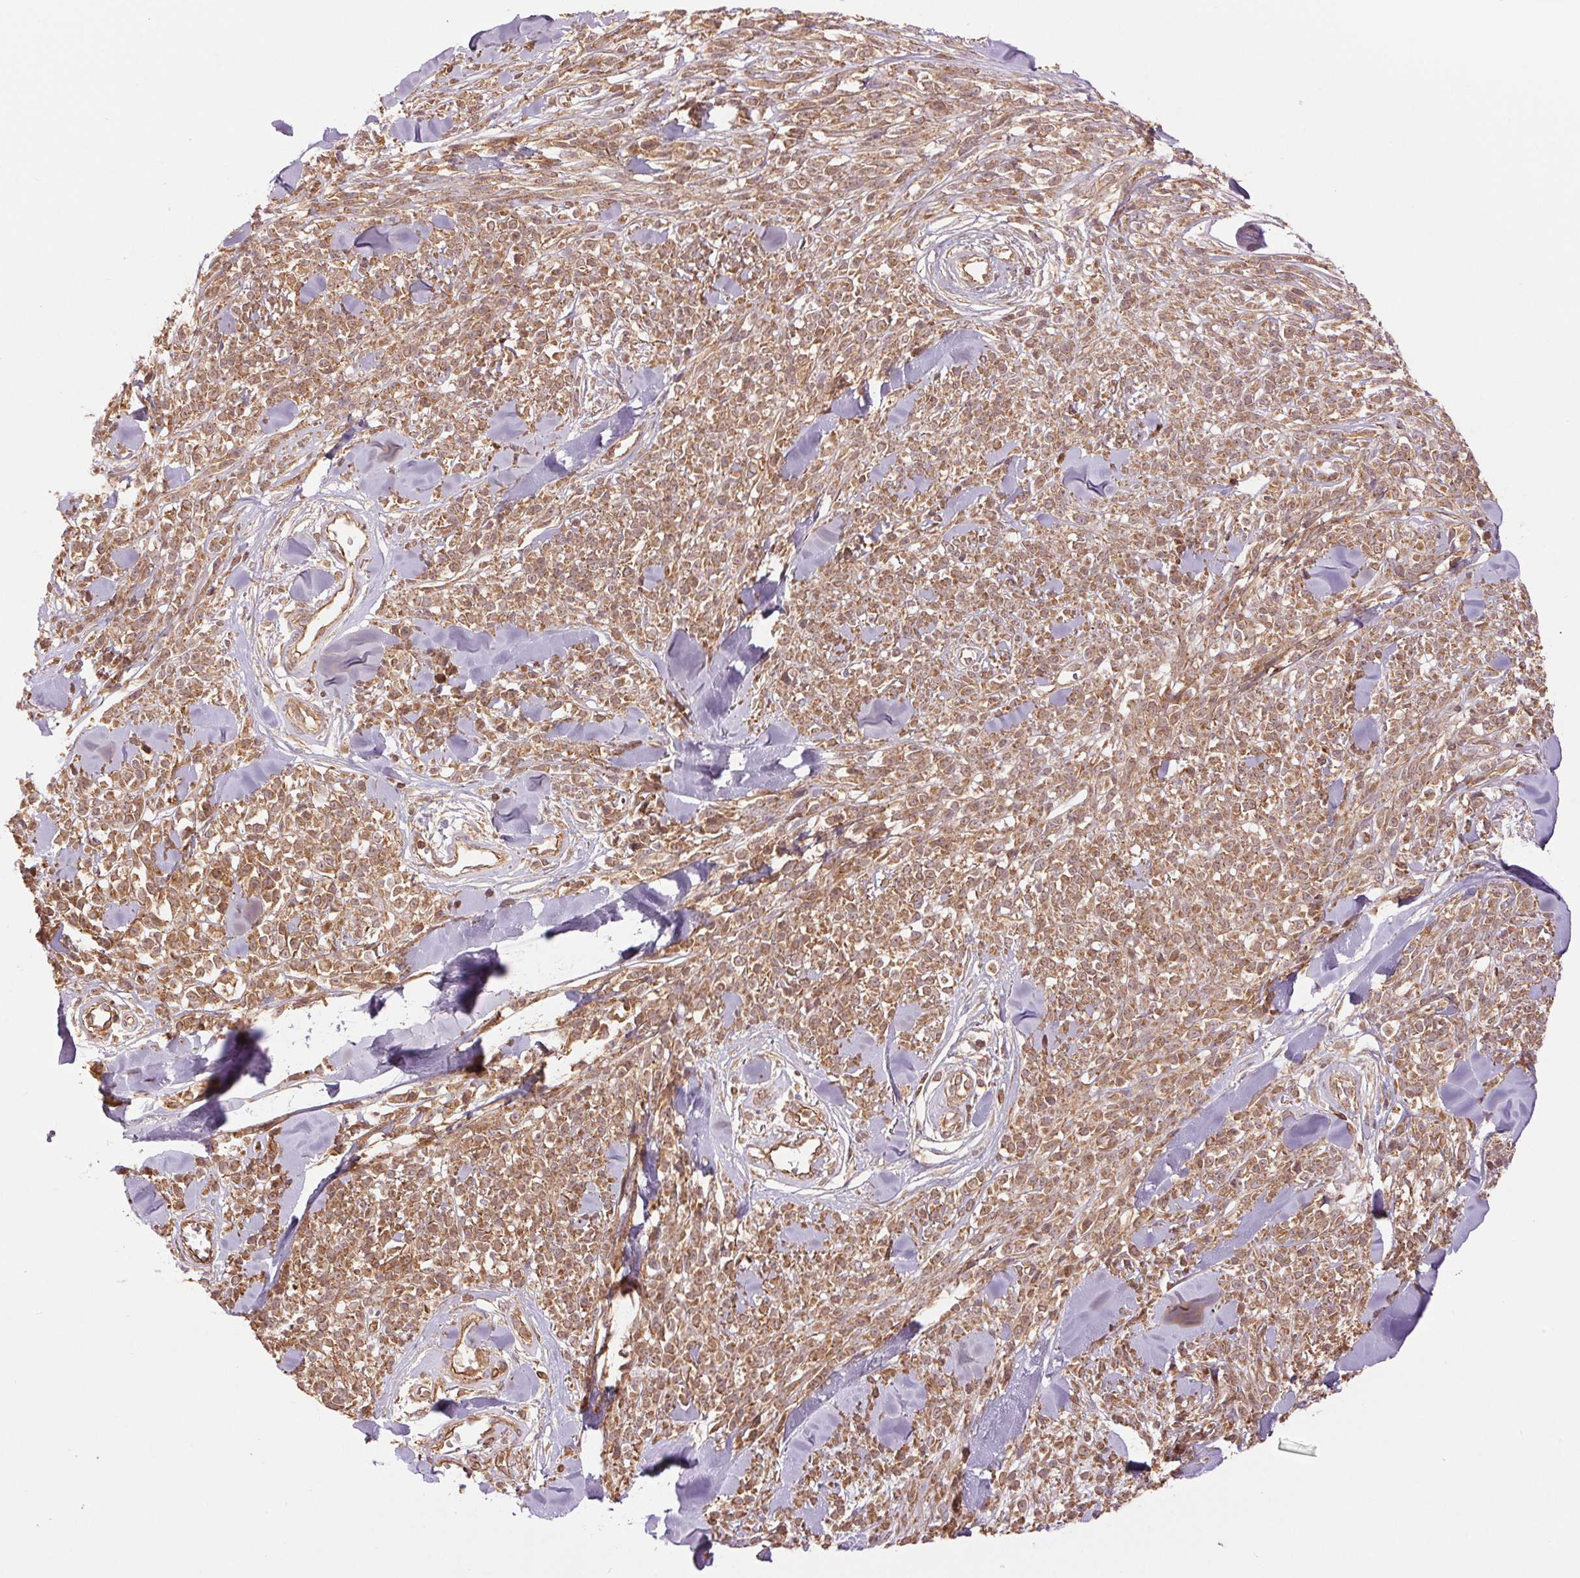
{"staining": {"intensity": "moderate", "quantity": ">75%", "location": "cytoplasmic/membranous"}, "tissue": "melanoma", "cell_type": "Tumor cells", "image_type": "cancer", "snomed": [{"axis": "morphology", "description": "Malignant melanoma, NOS"}, {"axis": "topography", "description": "Skin"}, {"axis": "topography", "description": "Skin of trunk"}], "caption": "Immunohistochemical staining of human melanoma demonstrates medium levels of moderate cytoplasmic/membranous protein positivity in about >75% of tumor cells.", "gene": "STARD7", "patient": {"sex": "male", "age": 74}}